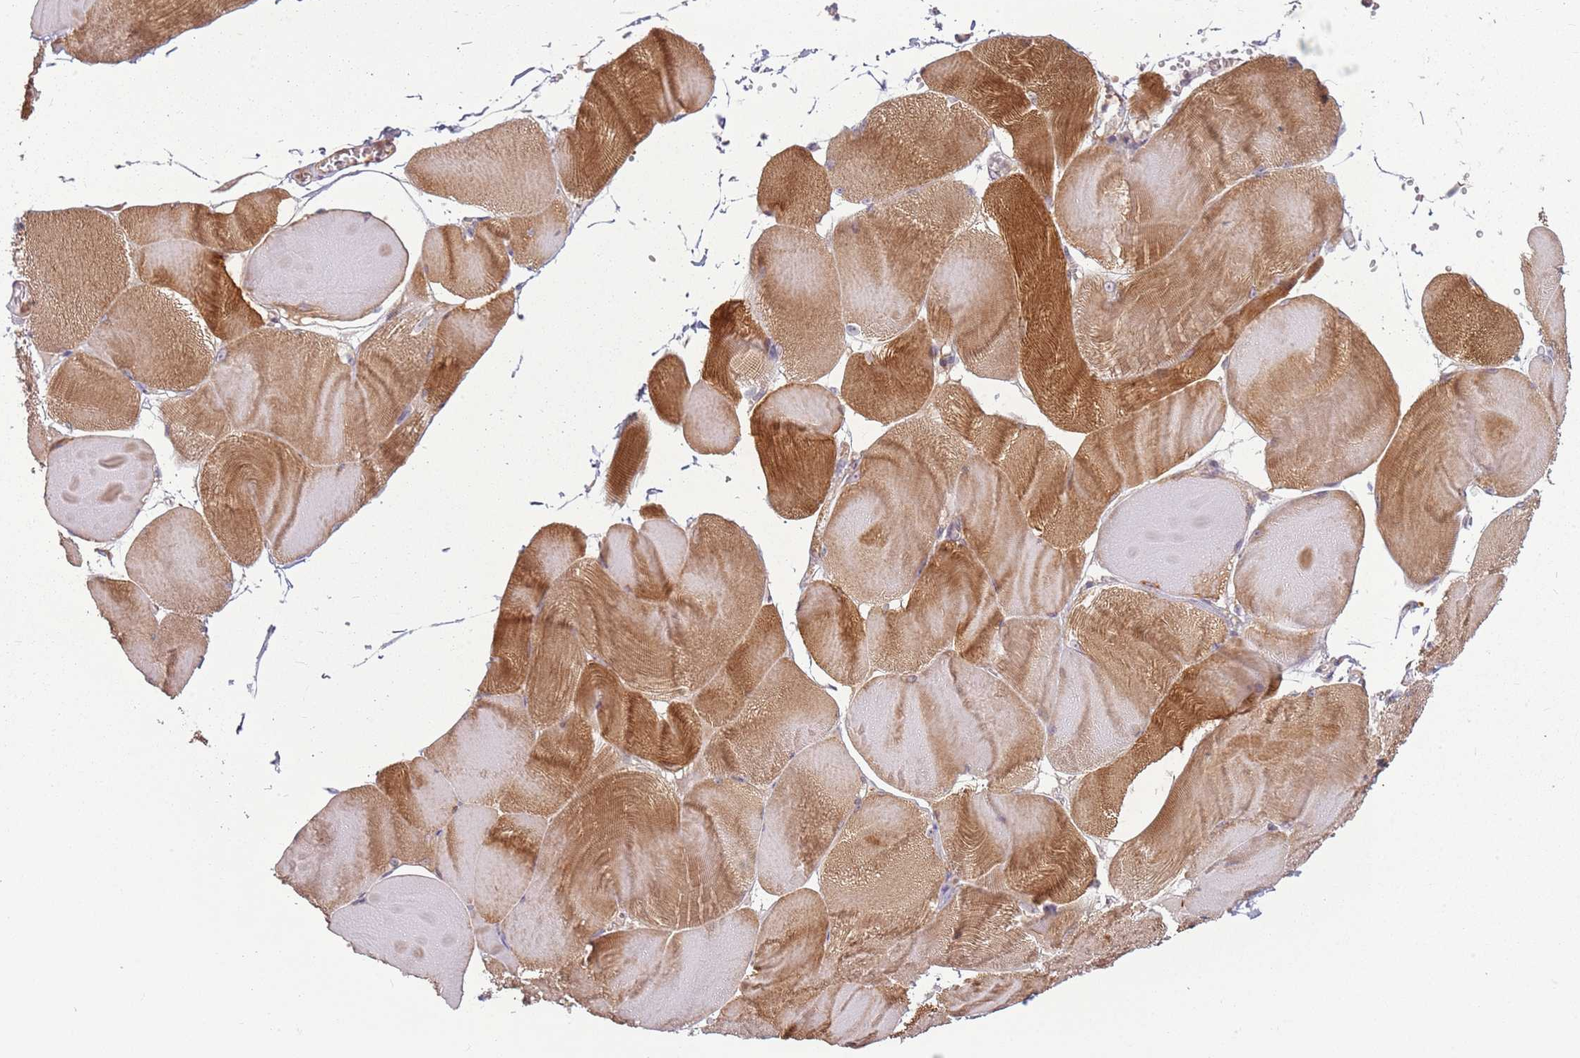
{"staining": {"intensity": "strong", "quantity": "25%-75%", "location": "cytoplasmic/membranous"}, "tissue": "skeletal muscle", "cell_type": "Myocytes", "image_type": "normal", "snomed": [{"axis": "morphology", "description": "Normal tissue, NOS"}, {"axis": "morphology", "description": "Basal cell carcinoma"}, {"axis": "topography", "description": "Skeletal muscle"}], "caption": "Skeletal muscle stained for a protein (brown) reveals strong cytoplasmic/membranous positive positivity in about 25%-75% of myocytes.", "gene": "RPL21", "patient": {"sex": "female", "age": 64}}